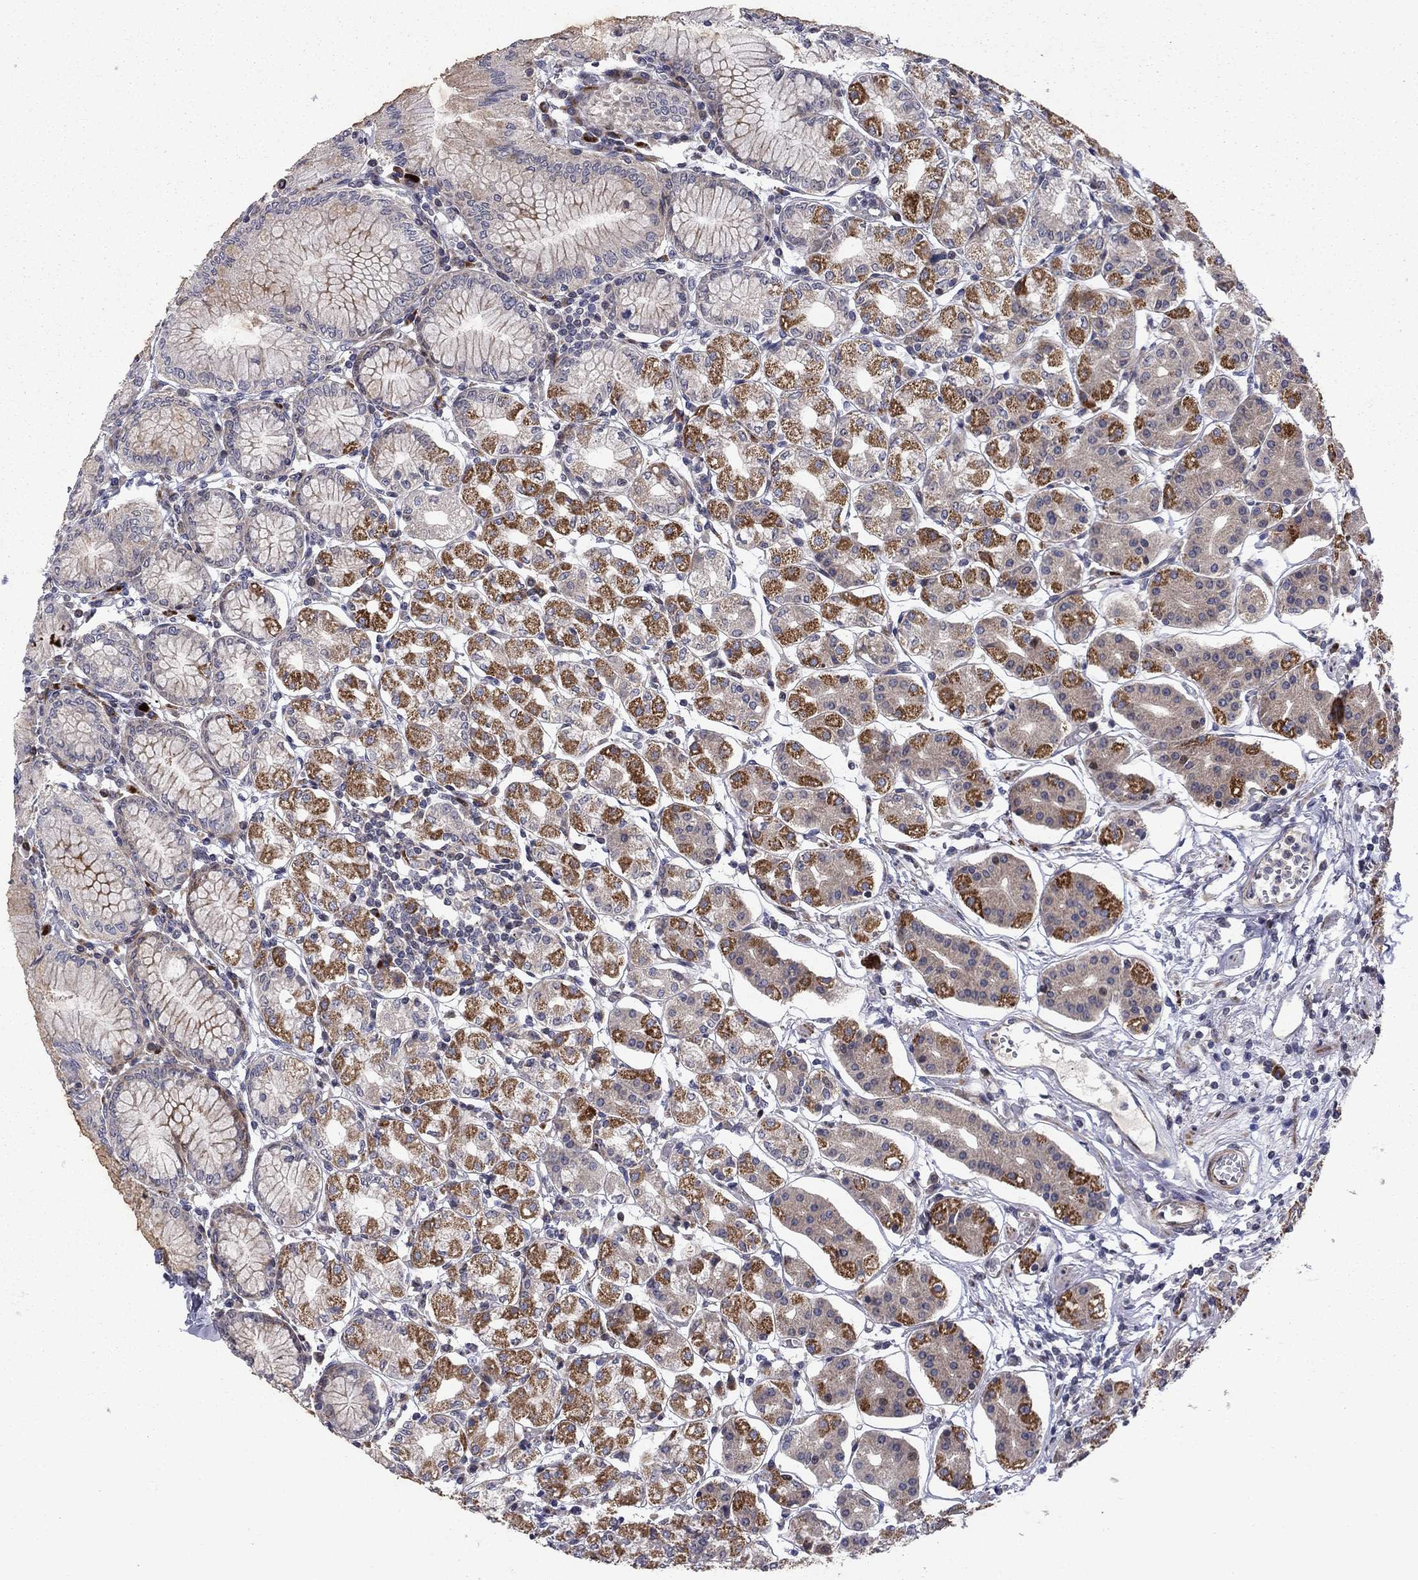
{"staining": {"intensity": "strong", "quantity": "<25%", "location": "cytoplasmic/membranous"}, "tissue": "stomach", "cell_type": "Glandular cells", "image_type": "normal", "snomed": [{"axis": "morphology", "description": "Normal tissue, NOS"}, {"axis": "topography", "description": "Skeletal muscle"}, {"axis": "topography", "description": "Stomach"}], "caption": "Strong cytoplasmic/membranous expression for a protein is seen in approximately <25% of glandular cells of normal stomach using IHC.", "gene": "MIOS", "patient": {"sex": "female", "age": 57}}